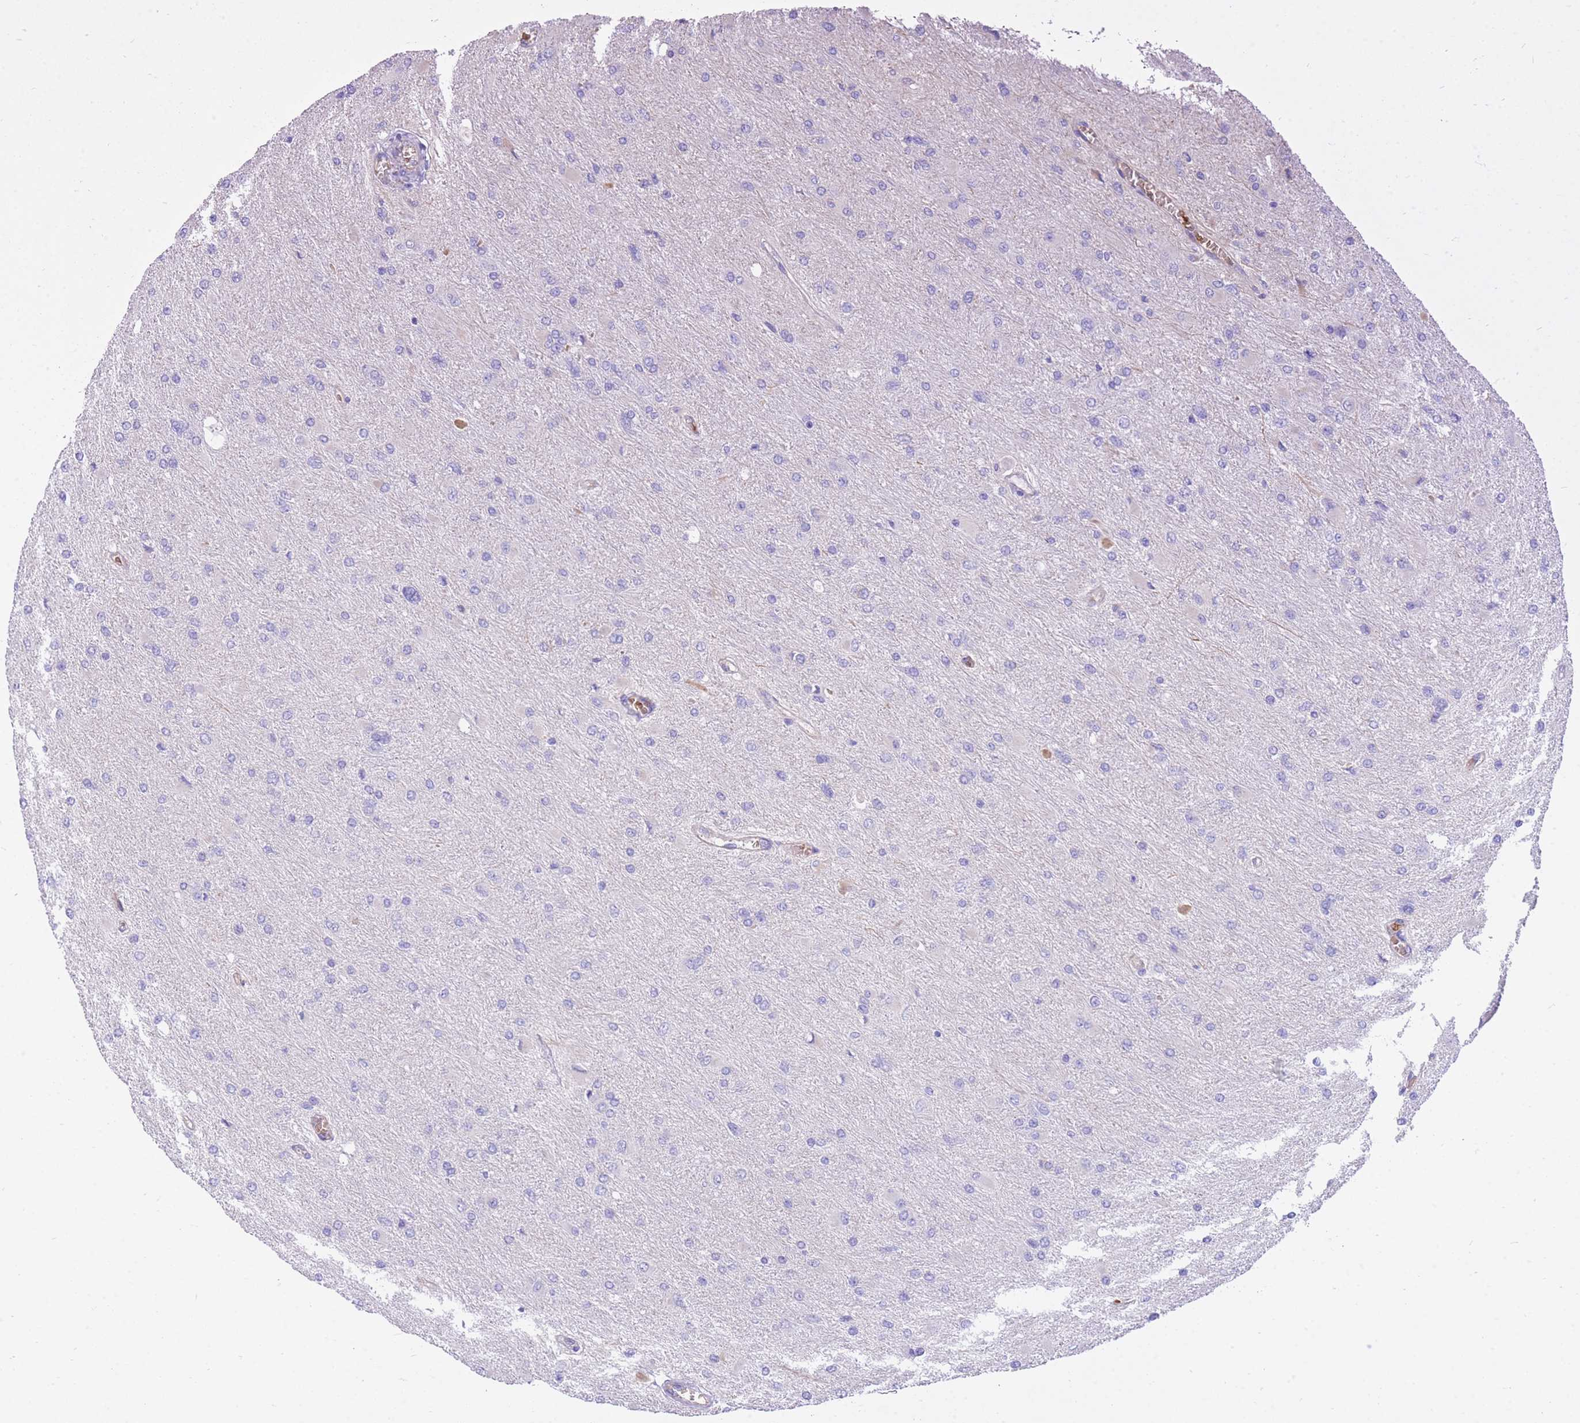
{"staining": {"intensity": "negative", "quantity": "none", "location": "none"}, "tissue": "glioma", "cell_type": "Tumor cells", "image_type": "cancer", "snomed": [{"axis": "morphology", "description": "Glioma, malignant, High grade"}, {"axis": "topography", "description": "Cerebral cortex"}], "caption": "DAB (3,3'-diaminobenzidine) immunohistochemical staining of glioma shows no significant staining in tumor cells.", "gene": "ANKRD53", "patient": {"sex": "female", "age": 36}}